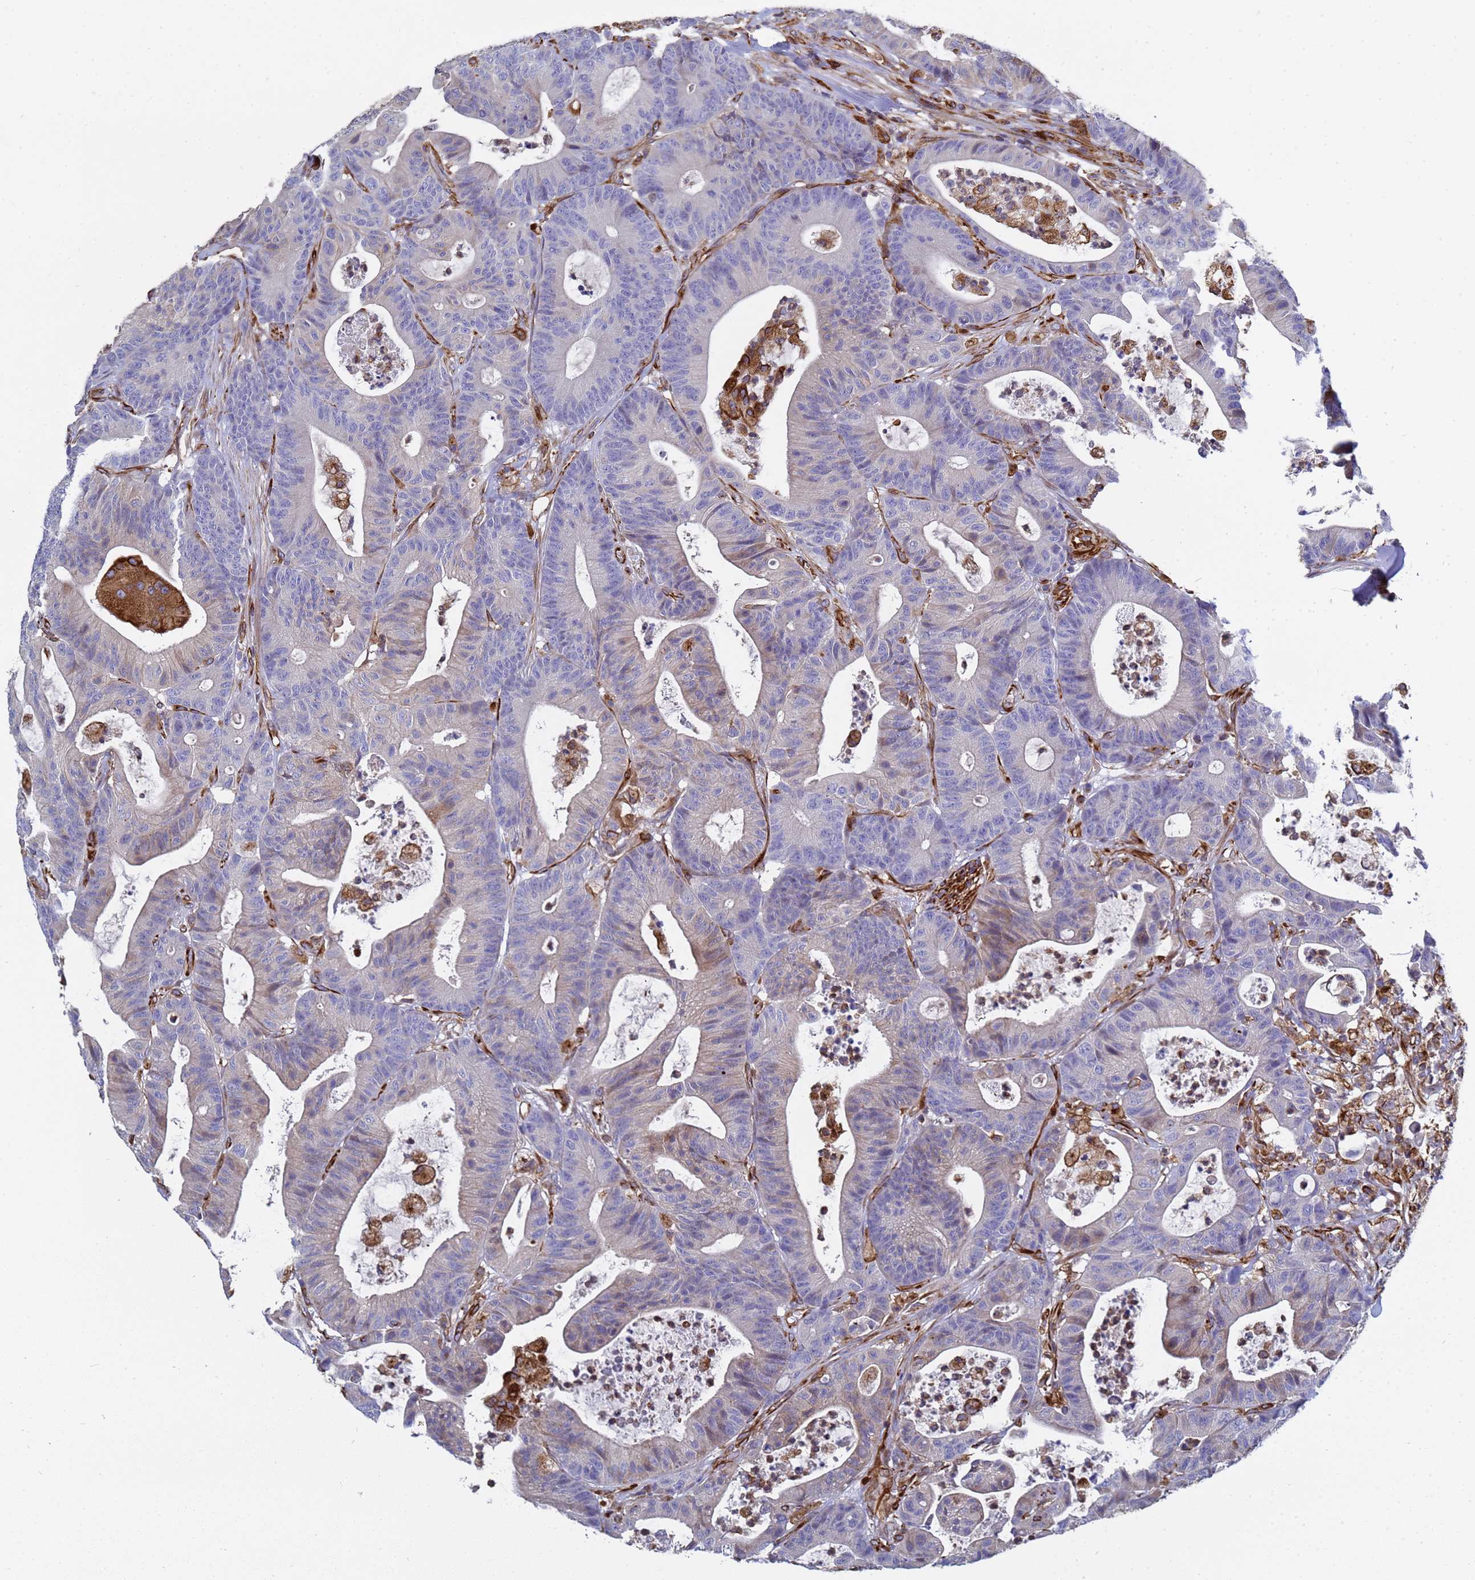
{"staining": {"intensity": "negative", "quantity": "none", "location": "none"}, "tissue": "colorectal cancer", "cell_type": "Tumor cells", "image_type": "cancer", "snomed": [{"axis": "morphology", "description": "Adenocarcinoma, NOS"}, {"axis": "topography", "description": "Colon"}], "caption": "Human colorectal adenocarcinoma stained for a protein using immunohistochemistry (IHC) shows no staining in tumor cells.", "gene": "SYT13", "patient": {"sex": "female", "age": 84}}